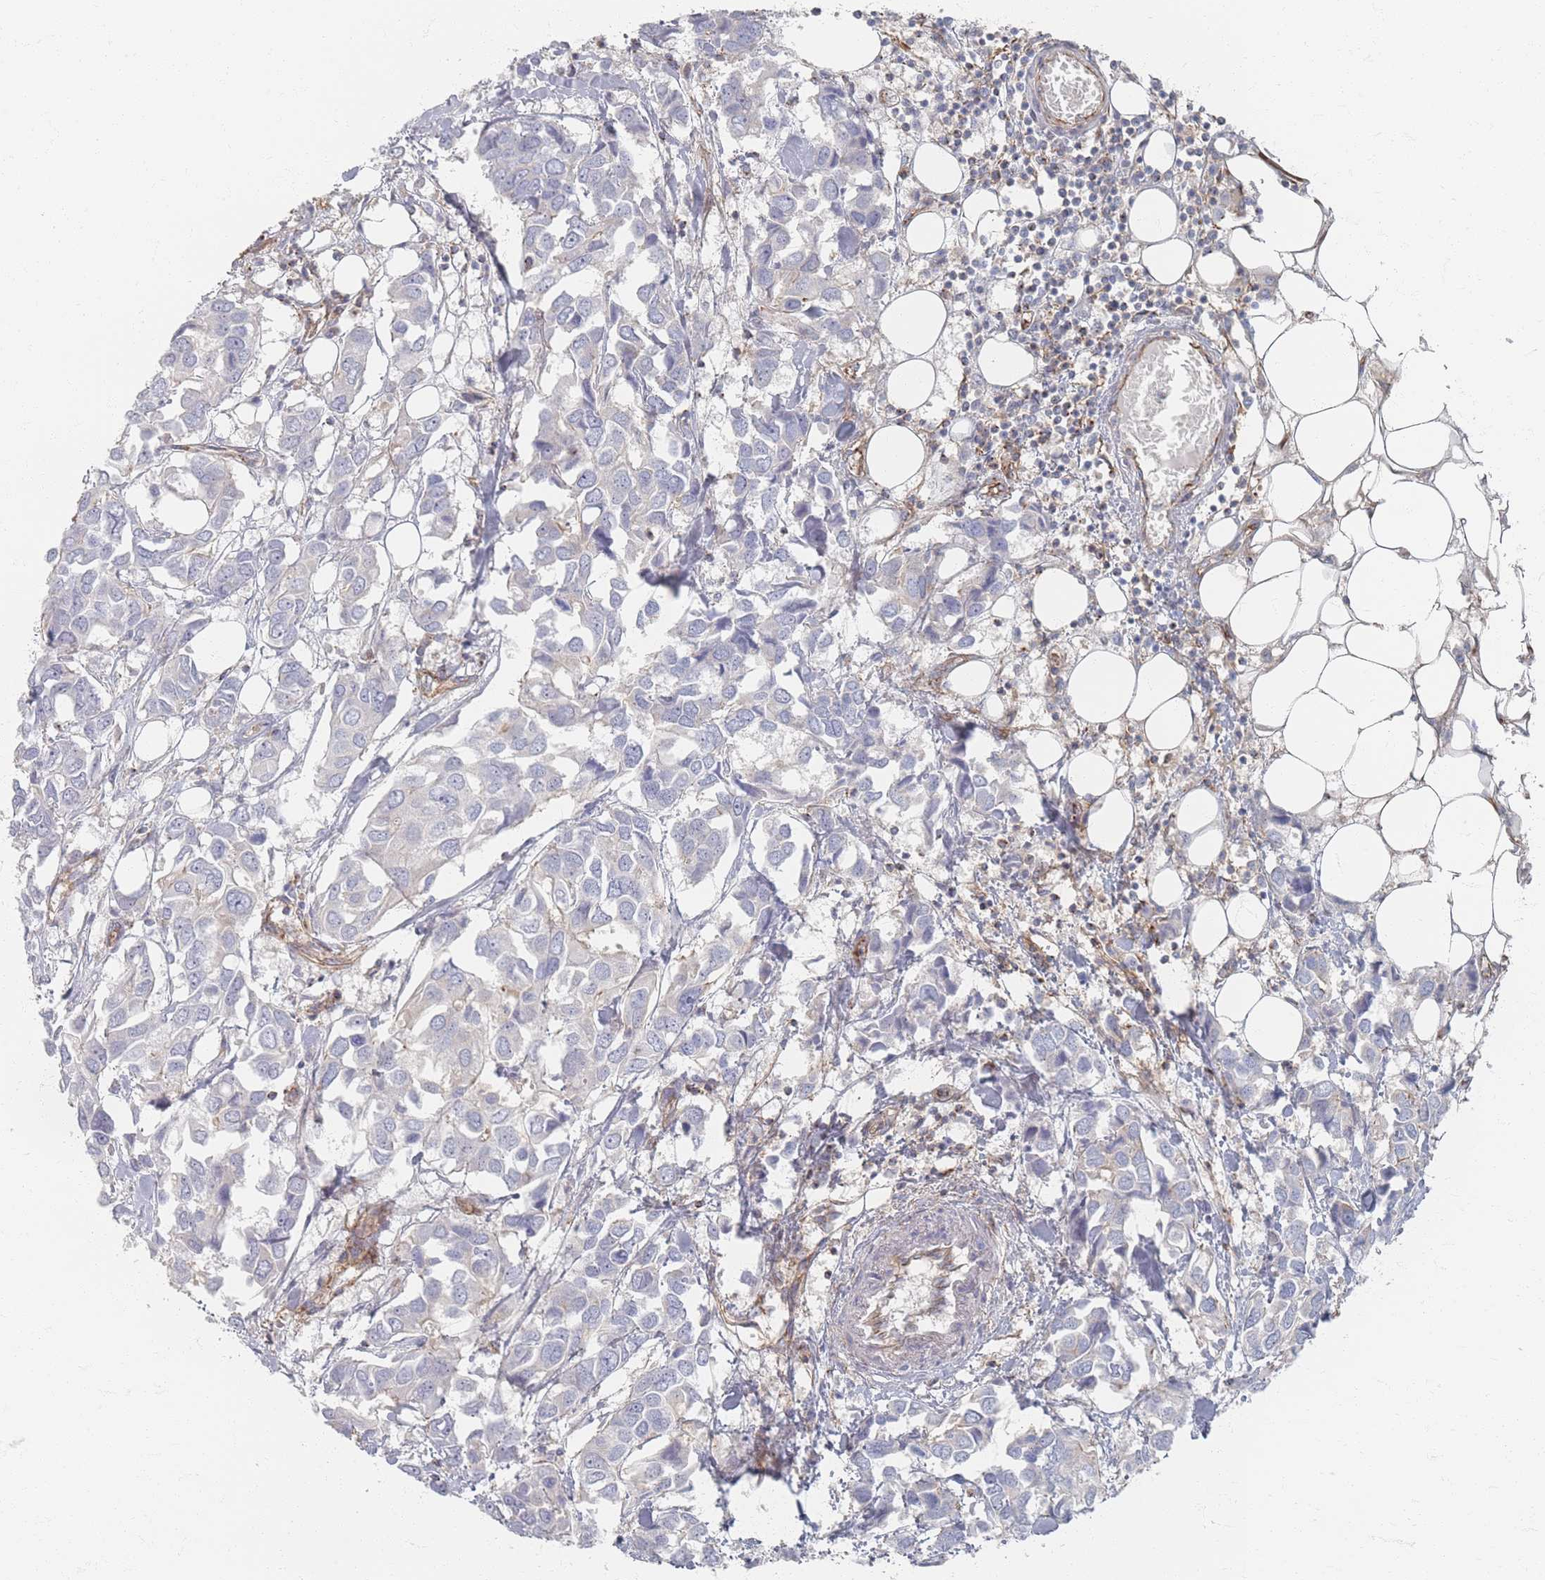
{"staining": {"intensity": "negative", "quantity": "none", "location": "none"}, "tissue": "breast cancer", "cell_type": "Tumor cells", "image_type": "cancer", "snomed": [{"axis": "morphology", "description": "Duct carcinoma"}, {"axis": "topography", "description": "Breast"}], "caption": "Breast intraductal carcinoma stained for a protein using immunohistochemistry exhibits no staining tumor cells.", "gene": "GNB1", "patient": {"sex": "female", "age": 83}}